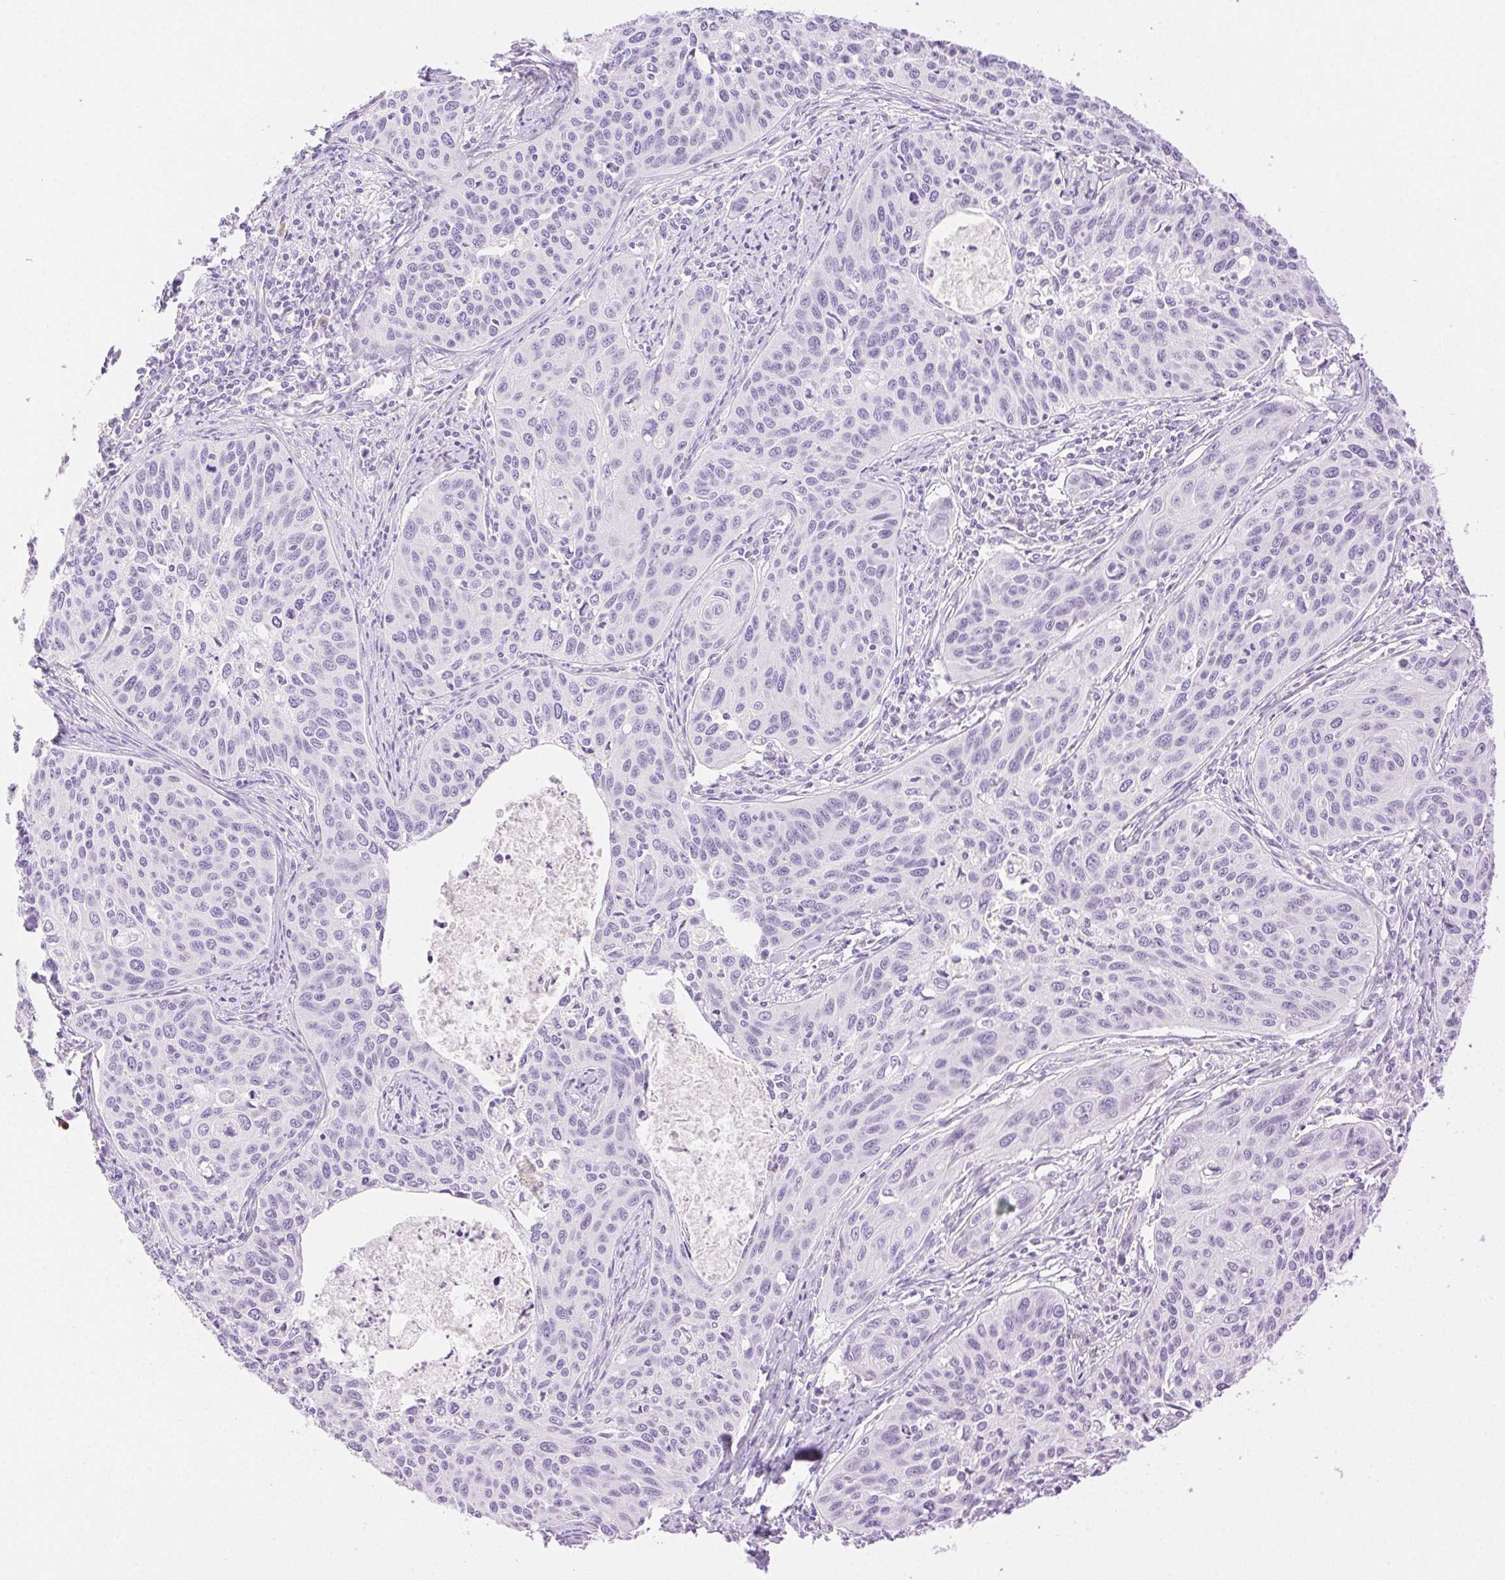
{"staining": {"intensity": "negative", "quantity": "none", "location": "none"}, "tissue": "cervical cancer", "cell_type": "Tumor cells", "image_type": "cancer", "snomed": [{"axis": "morphology", "description": "Squamous cell carcinoma, NOS"}, {"axis": "topography", "description": "Cervix"}], "caption": "Tumor cells are negative for brown protein staining in squamous cell carcinoma (cervical).", "gene": "SPACA4", "patient": {"sex": "female", "age": 31}}